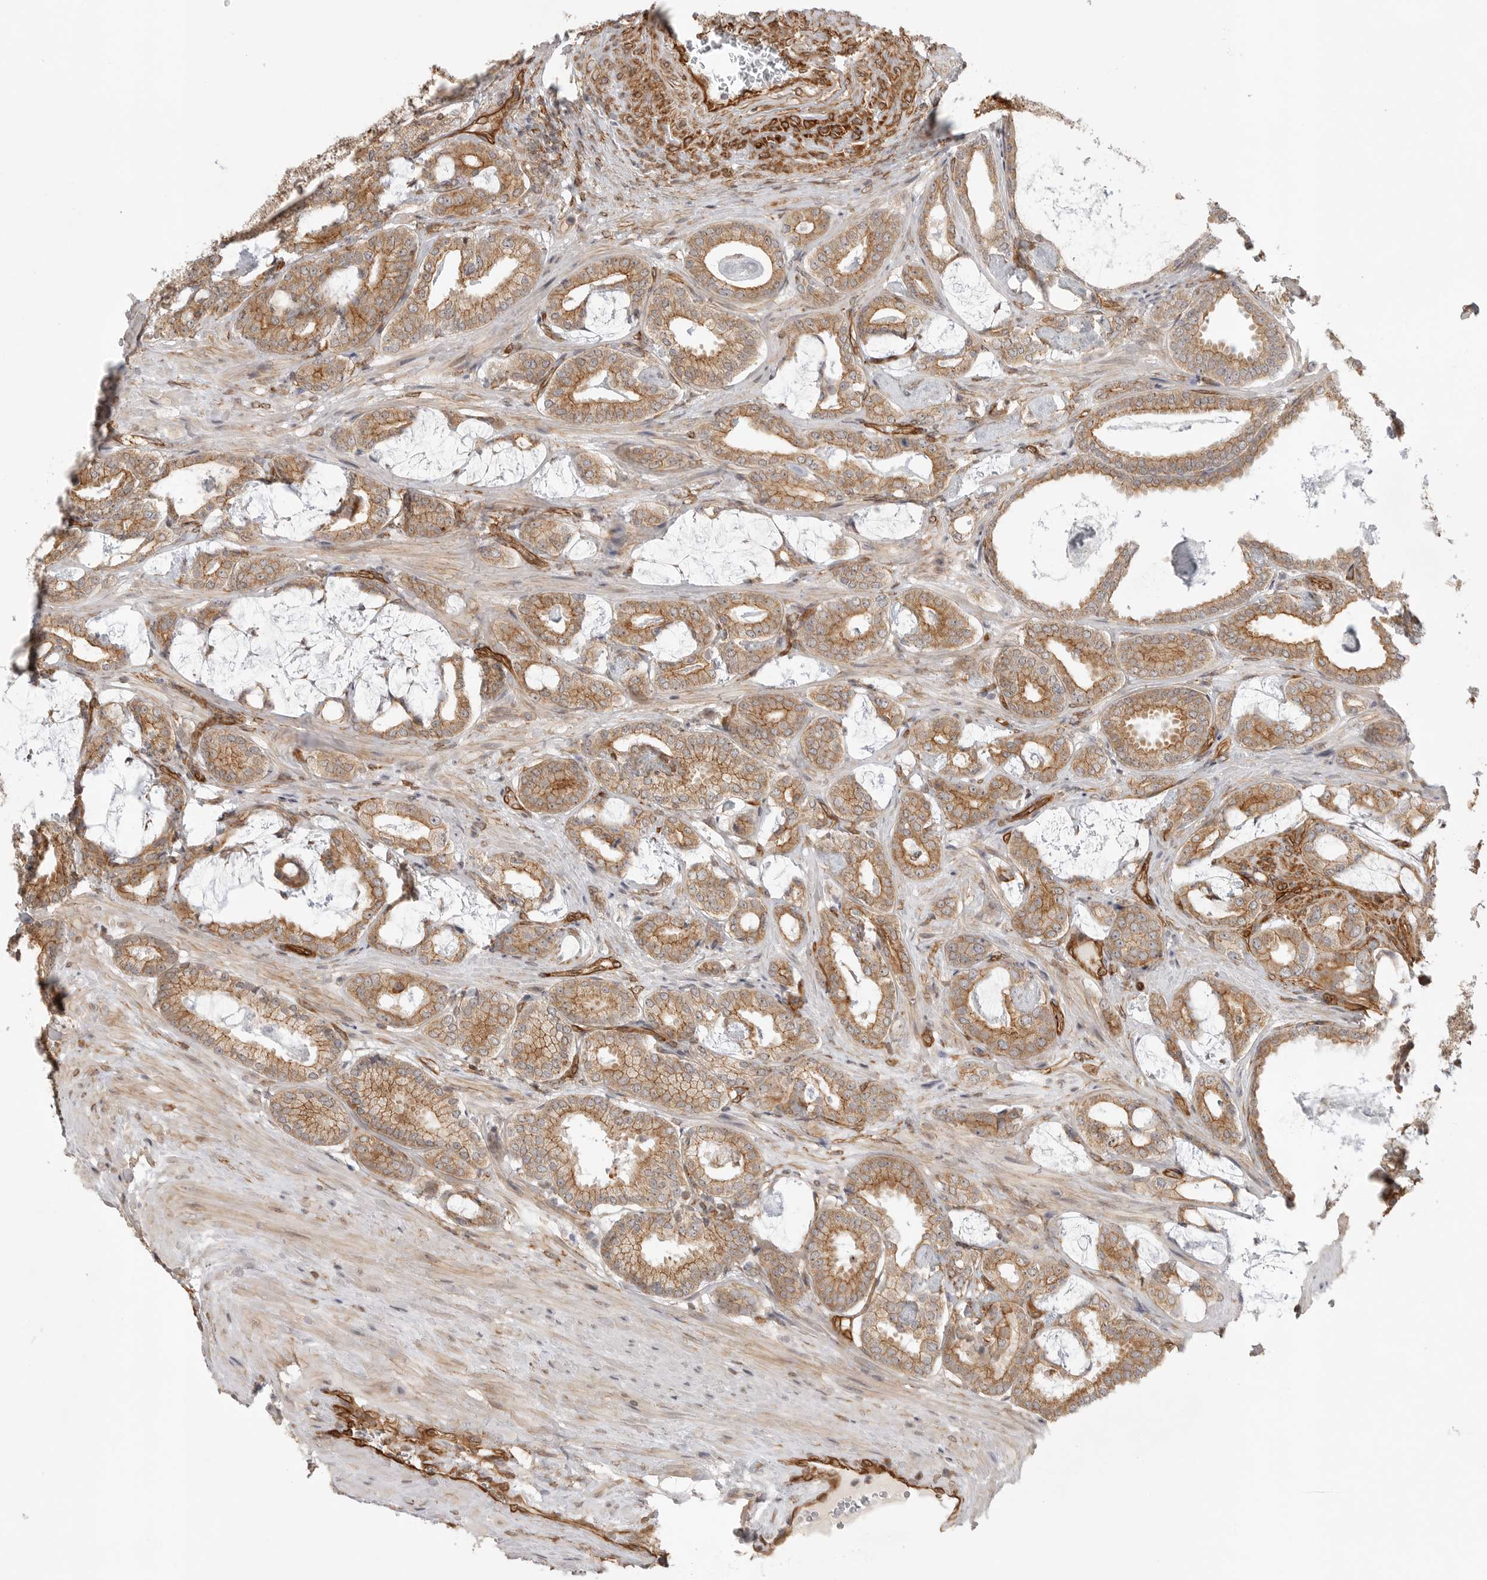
{"staining": {"intensity": "moderate", "quantity": ">75%", "location": "cytoplasmic/membranous"}, "tissue": "prostate cancer", "cell_type": "Tumor cells", "image_type": "cancer", "snomed": [{"axis": "morphology", "description": "Adenocarcinoma, Low grade"}, {"axis": "topography", "description": "Prostate"}], "caption": "Prostate cancer (adenocarcinoma (low-grade)) stained with a protein marker demonstrates moderate staining in tumor cells.", "gene": "ATOH7", "patient": {"sex": "male", "age": 71}}